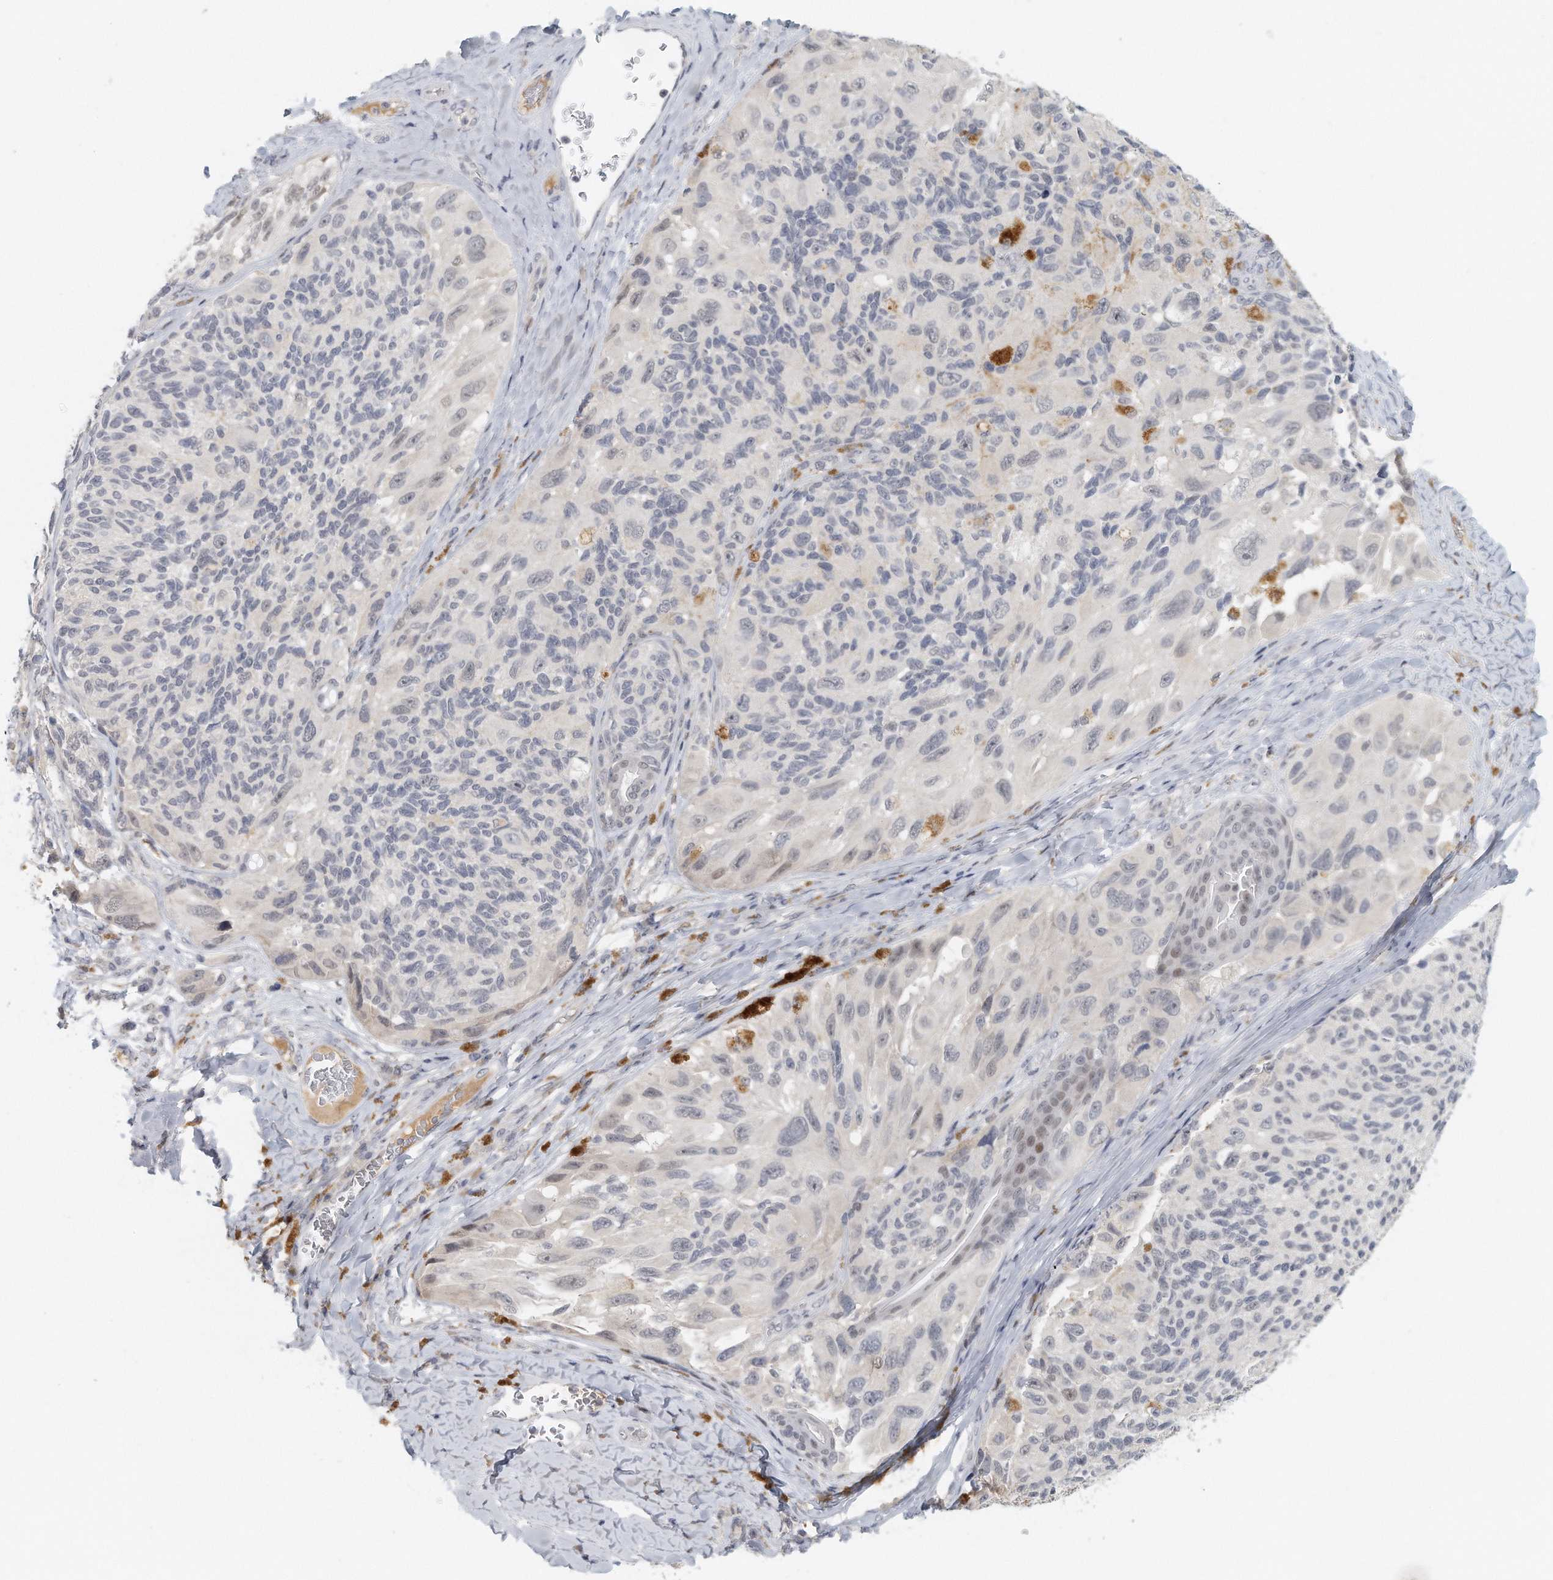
{"staining": {"intensity": "negative", "quantity": "none", "location": "none"}, "tissue": "melanoma", "cell_type": "Tumor cells", "image_type": "cancer", "snomed": [{"axis": "morphology", "description": "Malignant melanoma, NOS"}, {"axis": "topography", "description": "Skin"}], "caption": "Immunohistochemistry (IHC) micrograph of neoplastic tissue: malignant melanoma stained with DAB (3,3'-diaminobenzidine) demonstrates no significant protein expression in tumor cells.", "gene": "DDX43", "patient": {"sex": "female", "age": 73}}